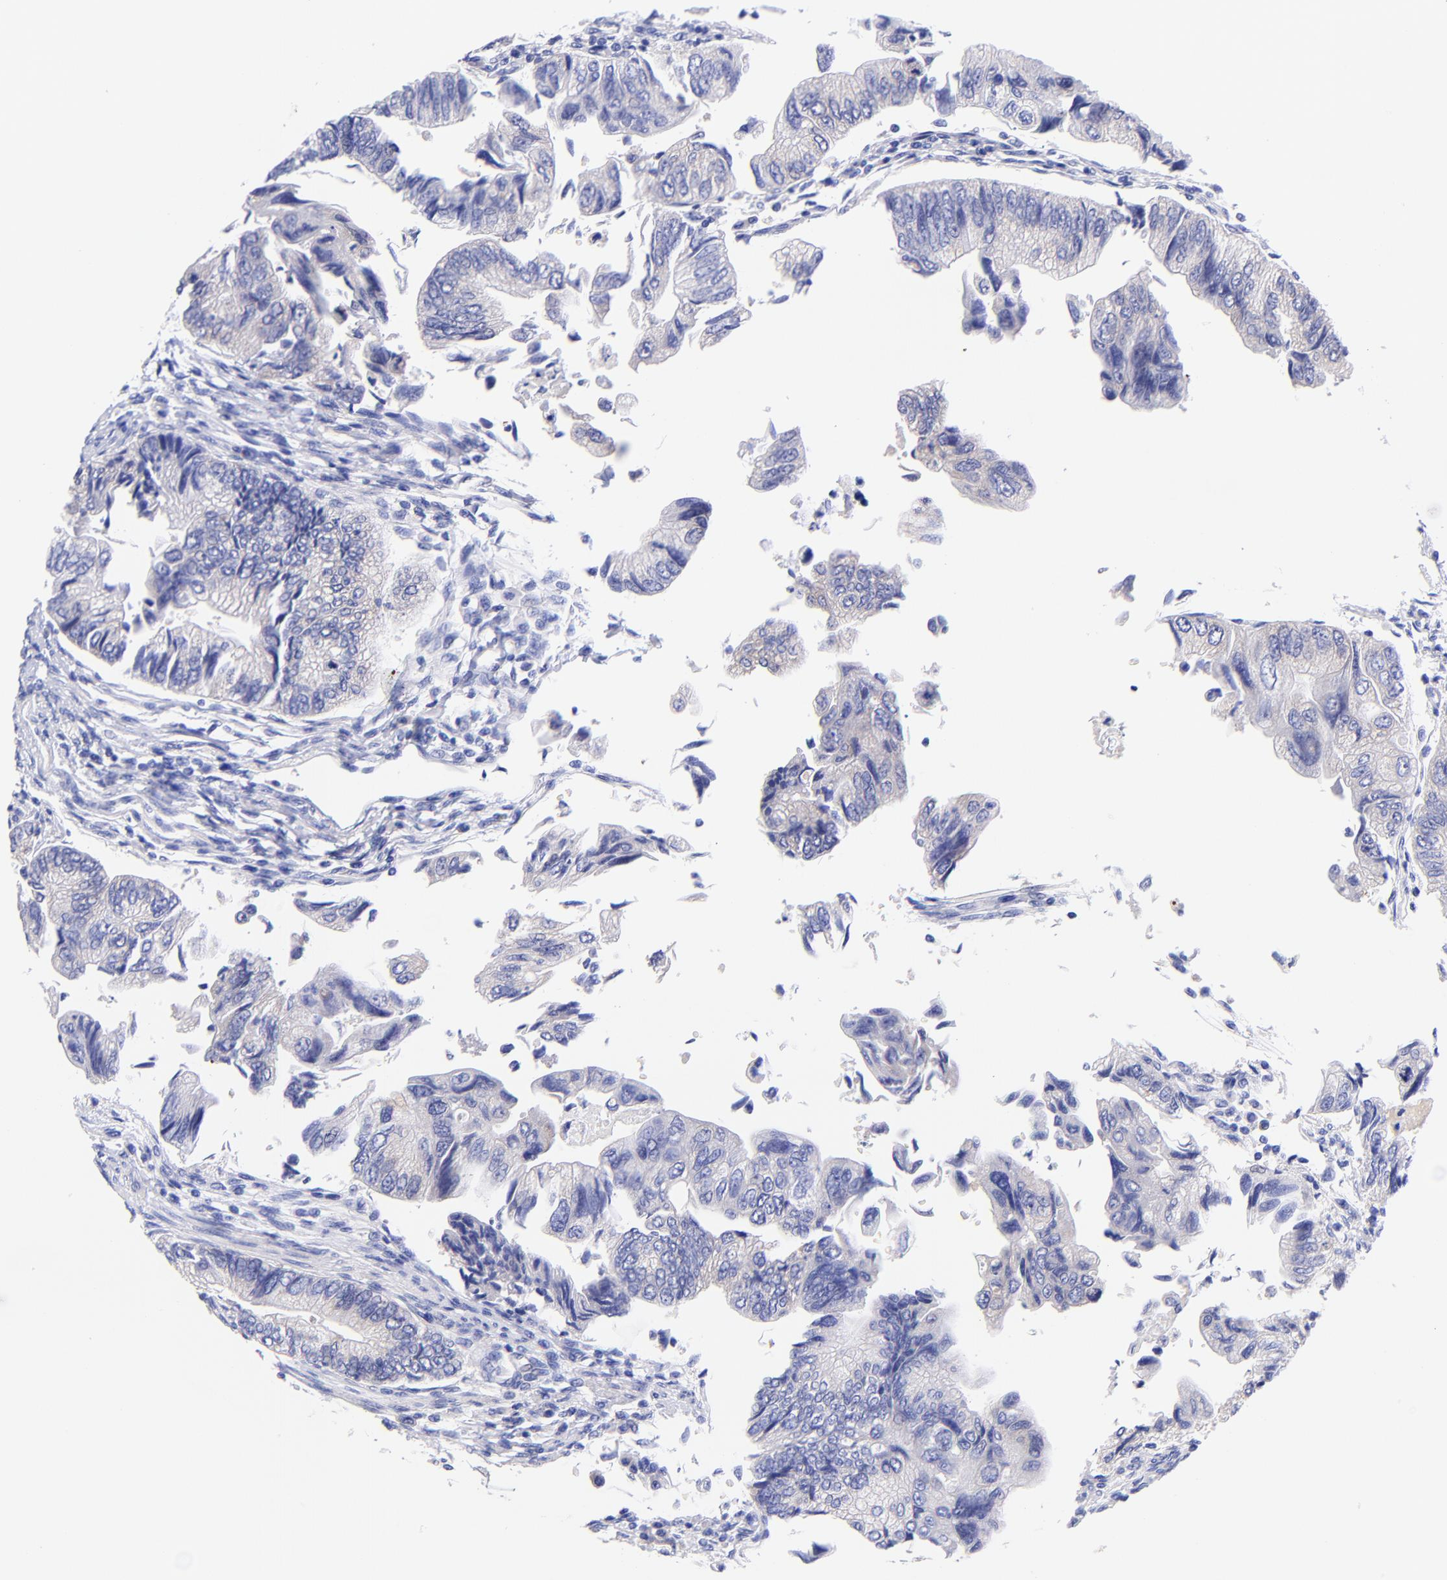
{"staining": {"intensity": "negative", "quantity": "none", "location": "none"}, "tissue": "colorectal cancer", "cell_type": "Tumor cells", "image_type": "cancer", "snomed": [{"axis": "morphology", "description": "Adenocarcinoma, NOS"}, {"axis": "topography", "description": "Colon"}], "caption": "High power microscopy histopathology image of an immunohistochemistry (IHC) image of colorectal adenocarcinoma, revealing no significant expression in tumor cells.", "gene": "GPHN", "patient": {"sex": "female", "age": 11}}